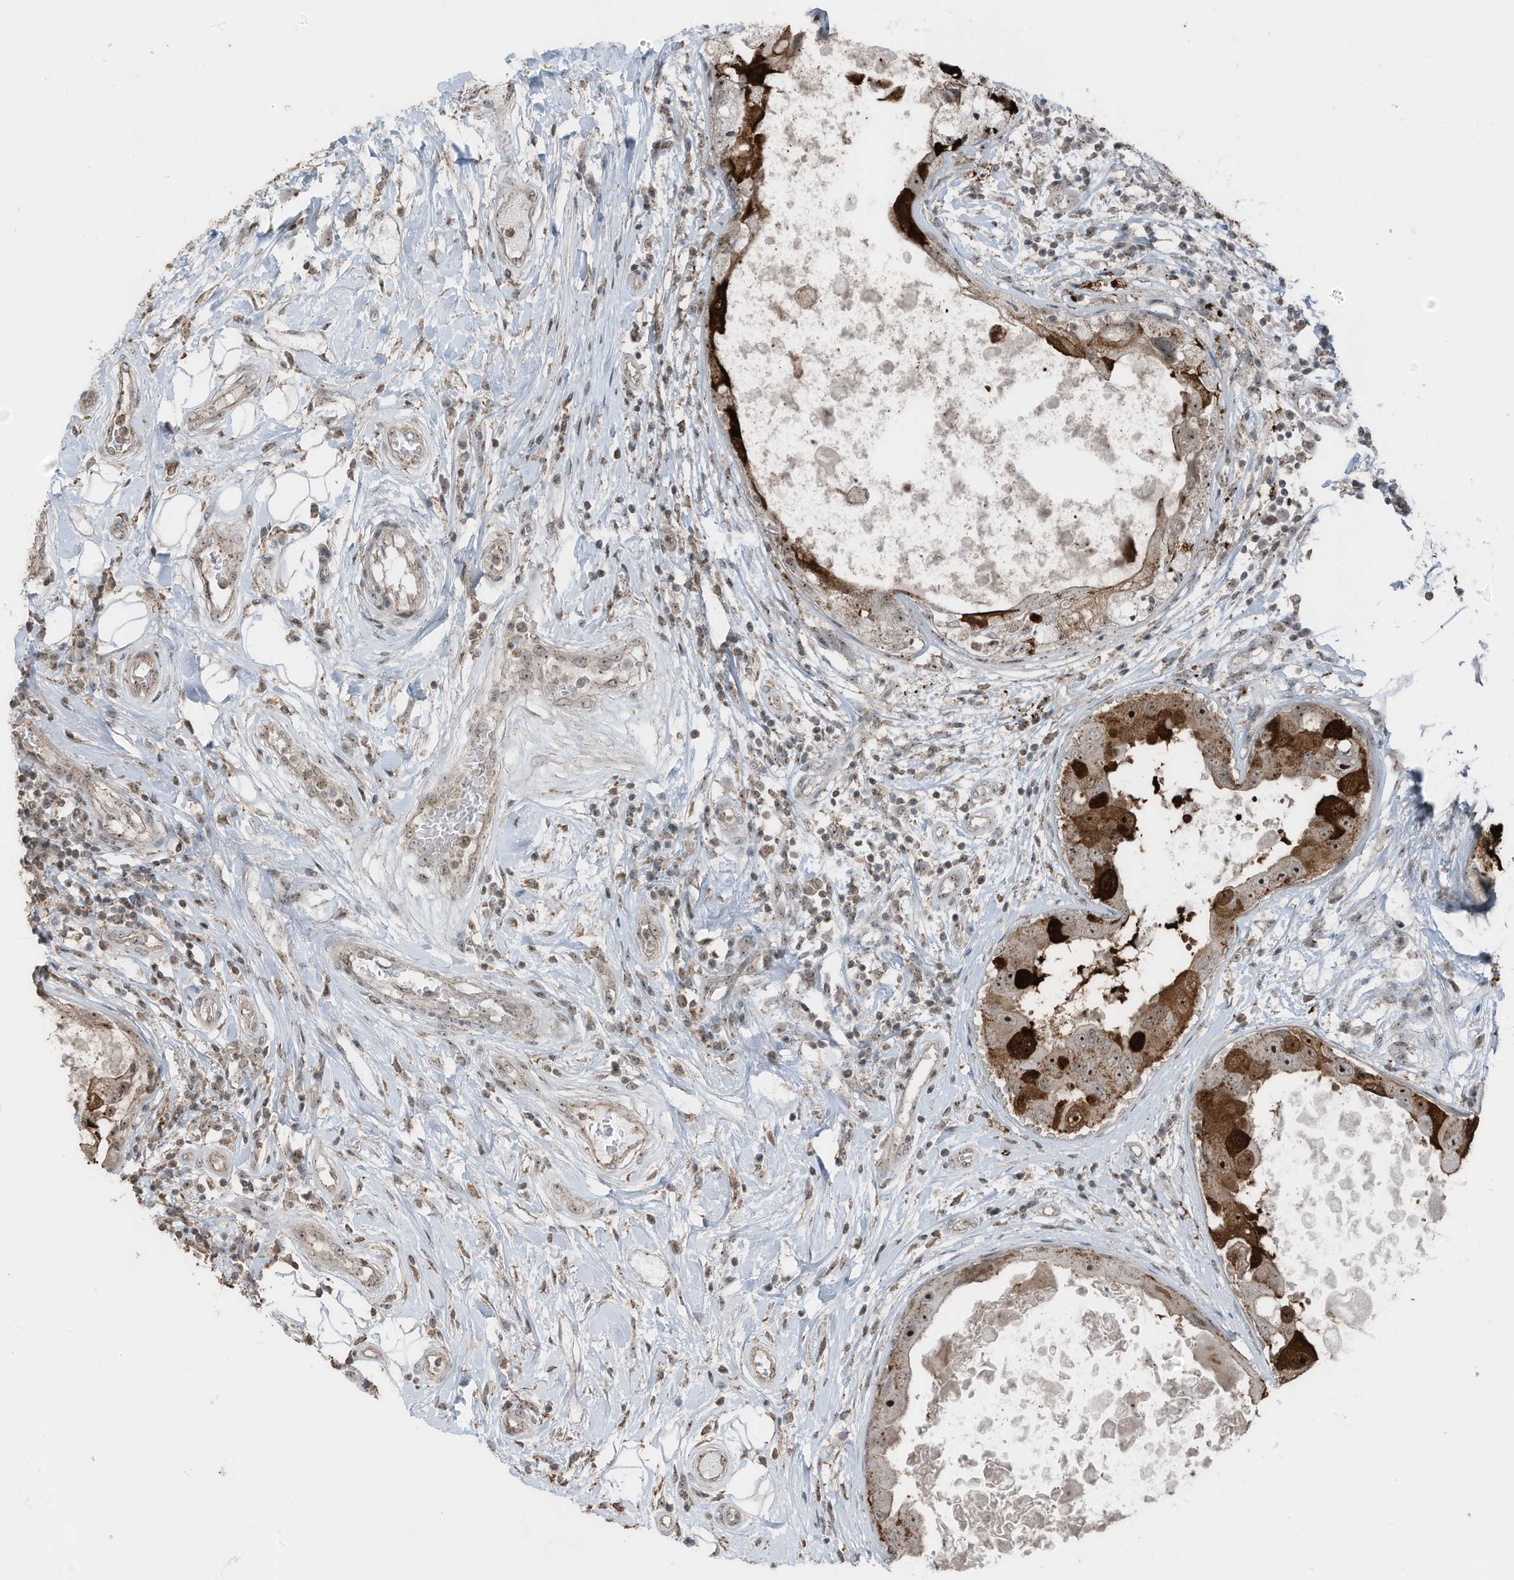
{"staining": {"intensity": "moderate", "quantity": ">75%", "location": "cytoplasmic/membranous,nuclear"}, "tissue": "breast cancer", "cell_type": "Tumor cells", "image_type": "cancer", "snomed": [{"axis": "morphology", "description": "Duct carcinoma"}, {"axis": "topography", "description": "Breast"}], "caption": "The image reveals staining of breast cancer, revealing moderate cytoplasmic/membranous and nuclear protein expression (brown color) within tumor cells. The protein of interest is shown in brown color, while the nuclei are stained blue.", "gene": "UTP3", "patient": {"sex": "female", "age": 27}}